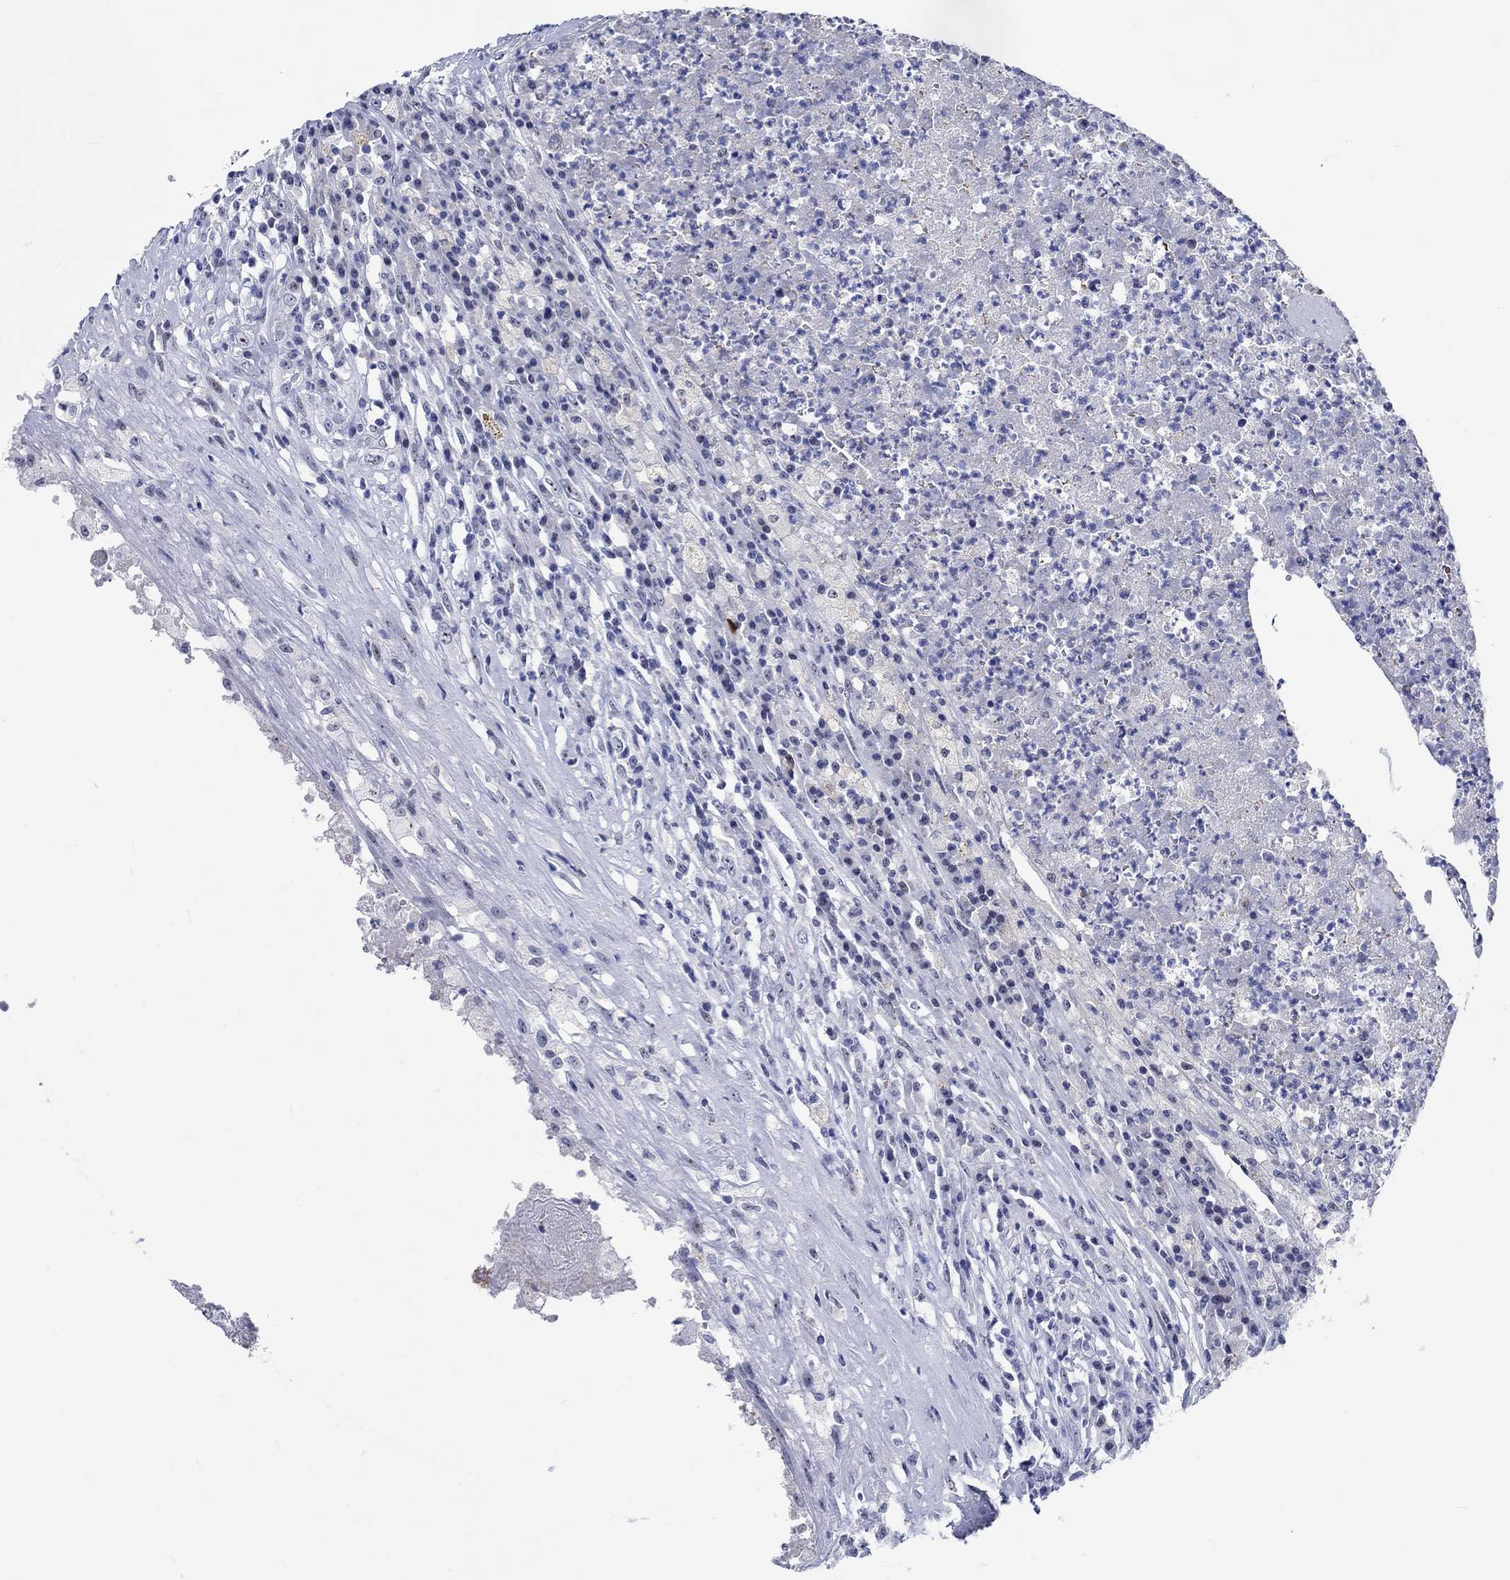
{"staining": {"intensity": "negative", "quantity": "none", "location": "none"}, "tissue": "testis cancer", "cell_type": "Tumor cells", "image_type": "cancer", "snomed": [{"axis": "morphology", "description": "Necrosis, NOS"}, {"axis": "morphology", "description": "Carcinoma, Embryonal, NOS"}, {"axis": "topography", "description": "Testis"}], "caption": "Immunohistochemistry (IHC) of human testis embryonal carcinoma displays no positivity in tumor cells.", "gene": "ZNF446", "patient": {"sex": "male", "age": 19}}